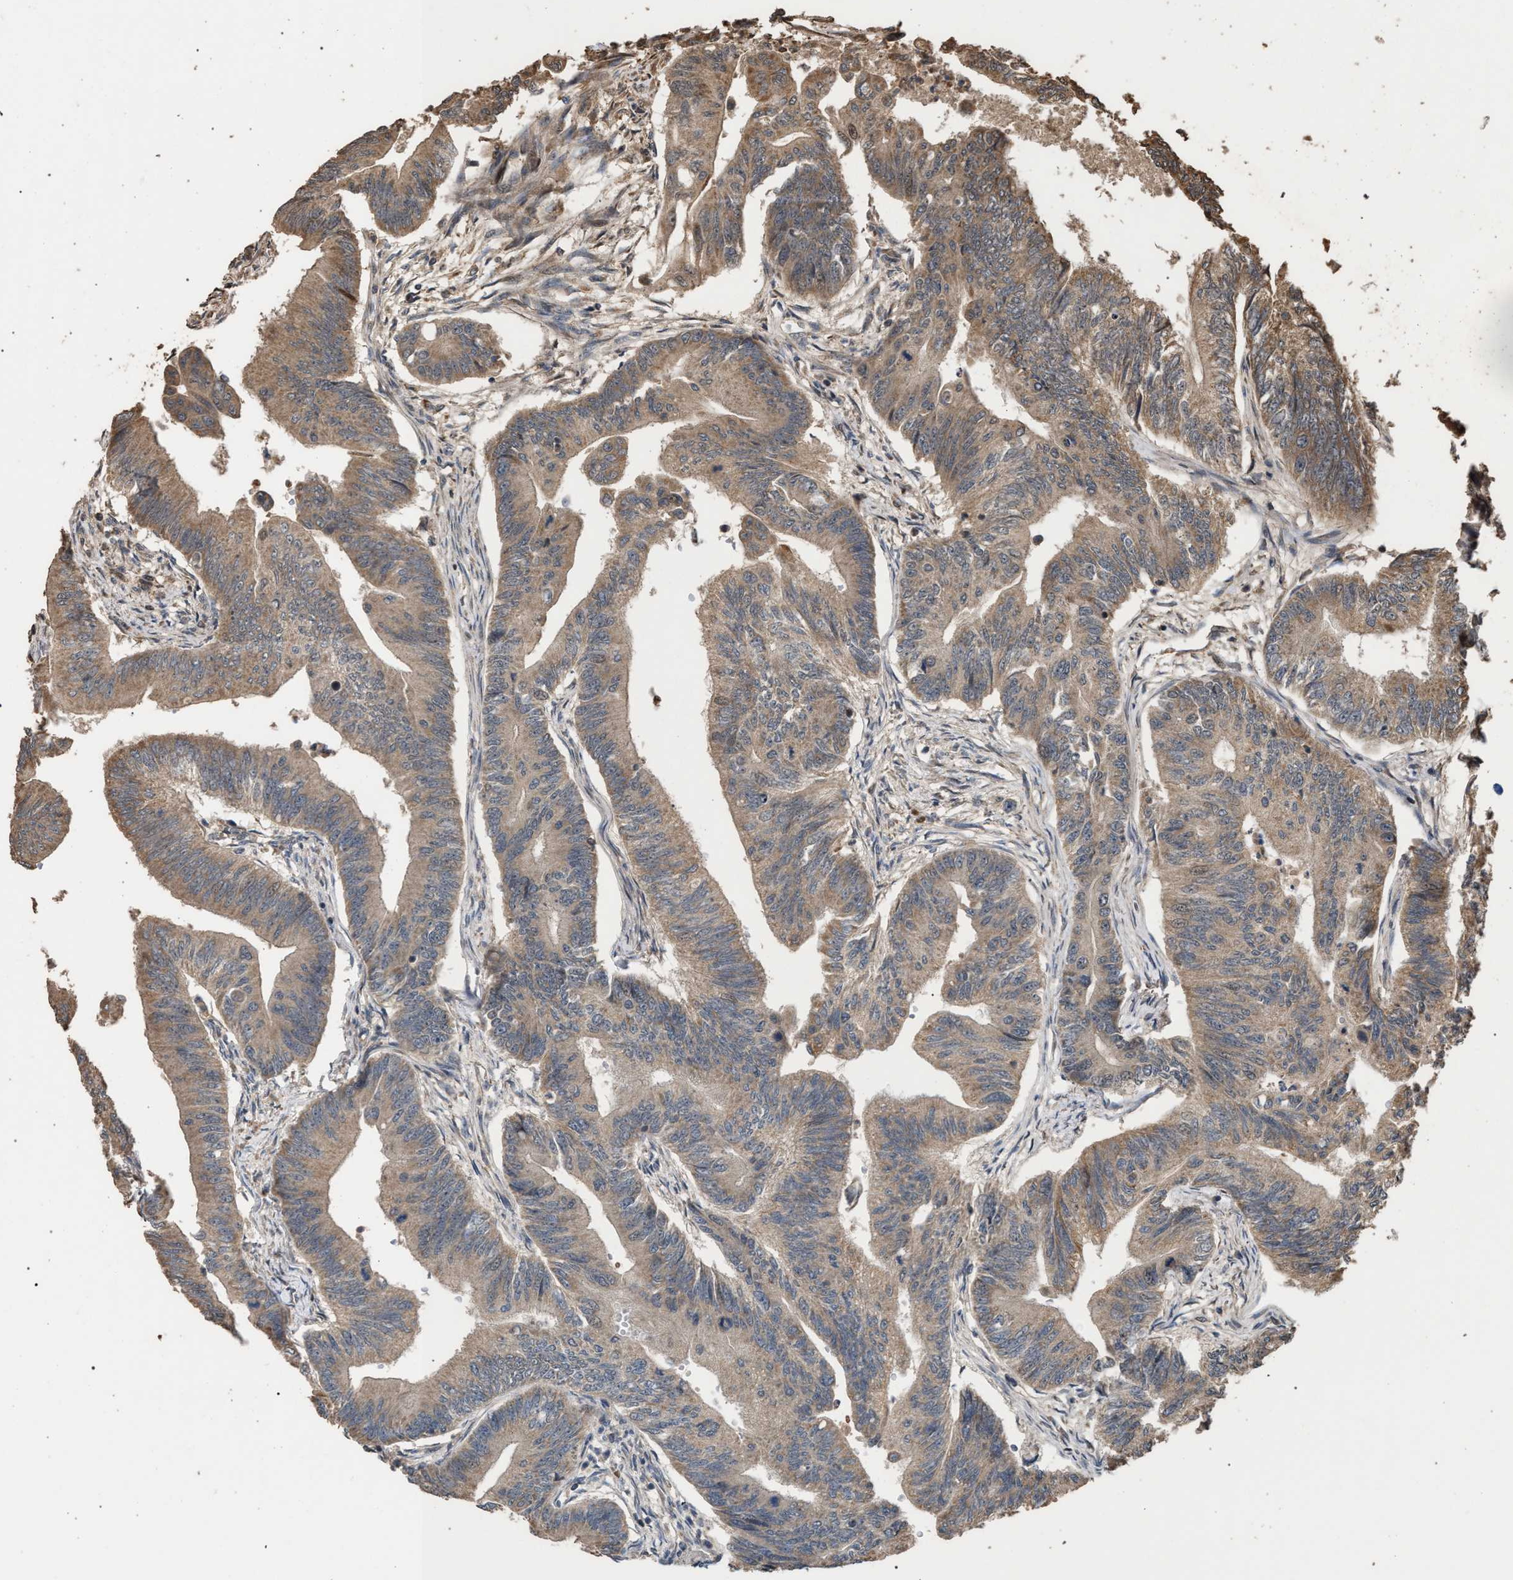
{"staining": {"intensity": "weak", "quantity": ">75%", "location": "cytoplasmic/membranous"}, "tissue": "colorectal cancer", "cell_type": "Tumor cells", "image_type": "cancer", "snomed": [{"axis": "morphology", "description": "Adenoma, NOS"}, {"axis": "morphology", "description": "Adenocarcinoma, NOS"}, {"axis": "topography", "description": "Colon"}], "caption": "Tumor cells demonstrate weak cytoplasmic/membranous expression in about >75% of cells in colorectal adenoma.", "gene": "NAA35", "patient": {"sex": "male", "age": 79}}